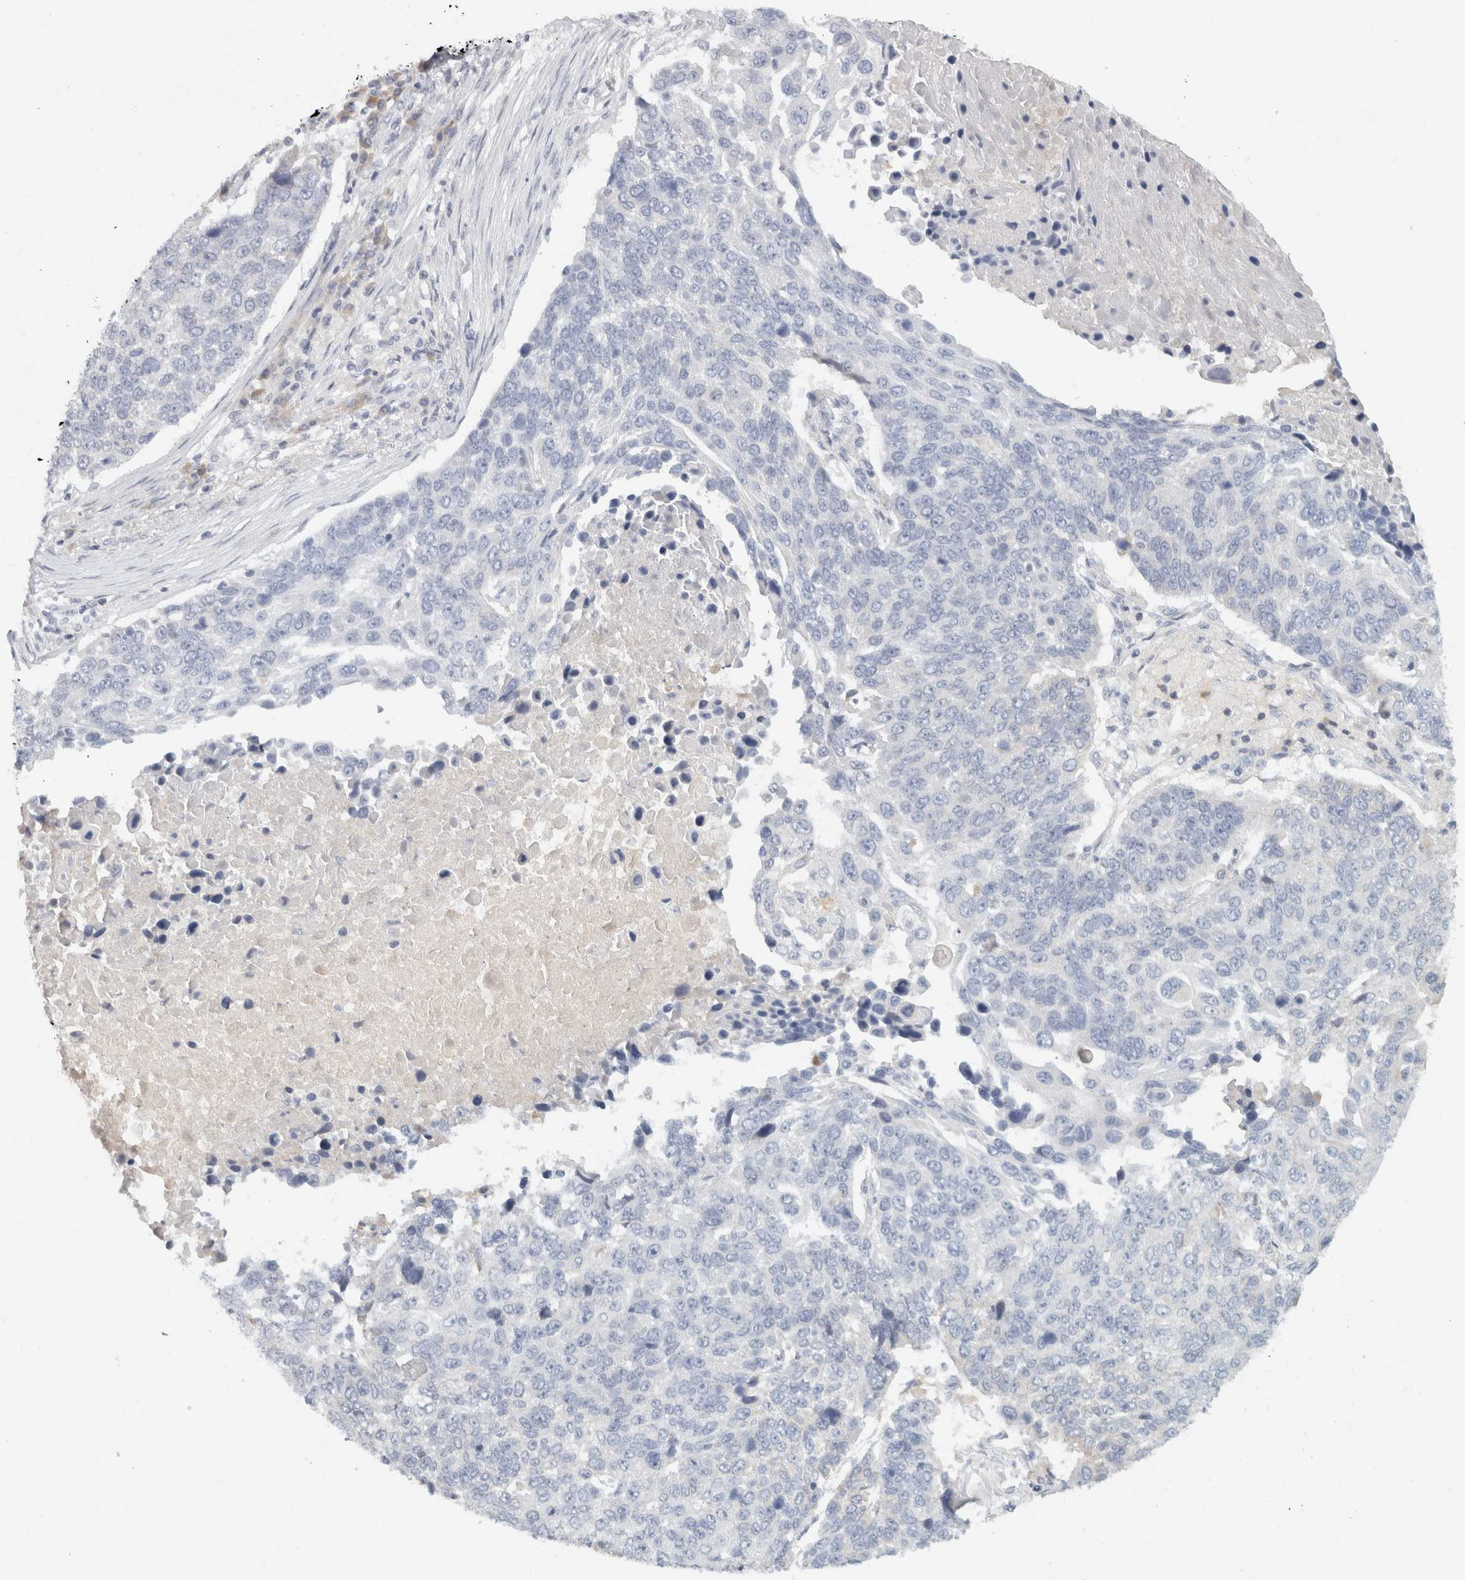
{"staining": {"intensity": "negative", "quantity": "none", "location": "none"}, "tissue": "lung cancer", "cell_type": "Tumor cells", "image_type": "cancer", "snomed": [{"axis": "morphology", "description": "Squamous cell carcinoma, NOS"}, {"axis": "topography", "description": "Lung"}], "caption": "Lung squamous cell carcinoma was stained to show a protein in brown. There is no significant positivity in tumor cells.", "gene": "STK31", "patient": {"sex": "male", "age": 66}}